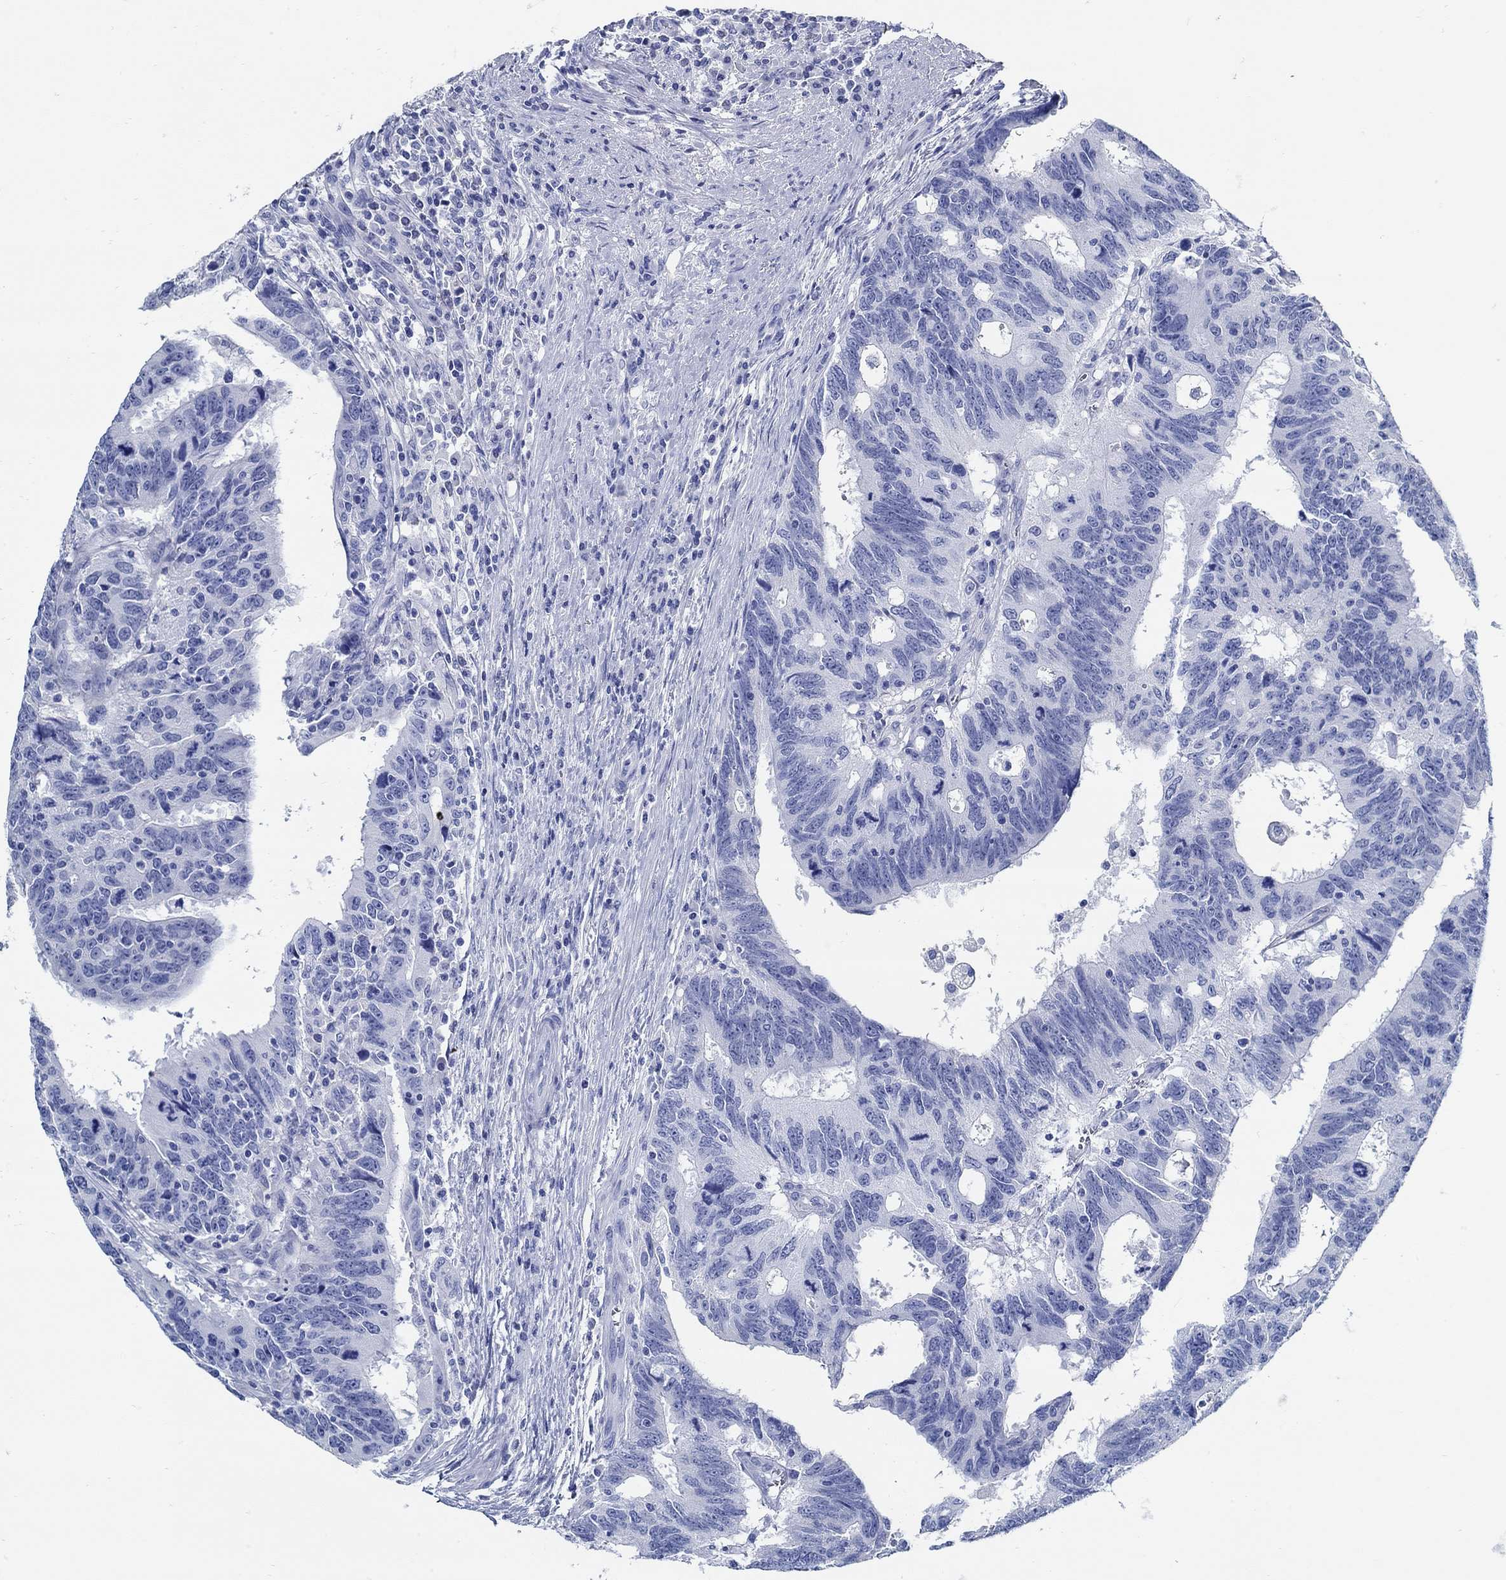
{"staining": {"intensity": "negative", "quantity": "none", "location": "none"}, "tissue": "colorectal cancer", "cell_type": "Tumor cells", "image_type": "cancer", "snomed": [{"axis": "morphology", "description": "Adenocarcinoma, NOS"}, {"axis": "topography", "description": "Colon"}], "caption": "High power microscopy histopathology image of an immunohistochemistry (IHC) image of adenocarcinoma (colorectal), revealing no significant expression in tumor cells. (Brightfield microscopy of DAB IHC at high magnification).", "gene": "SLC45A1", "patient": {"sex": "female", "age": 77}}